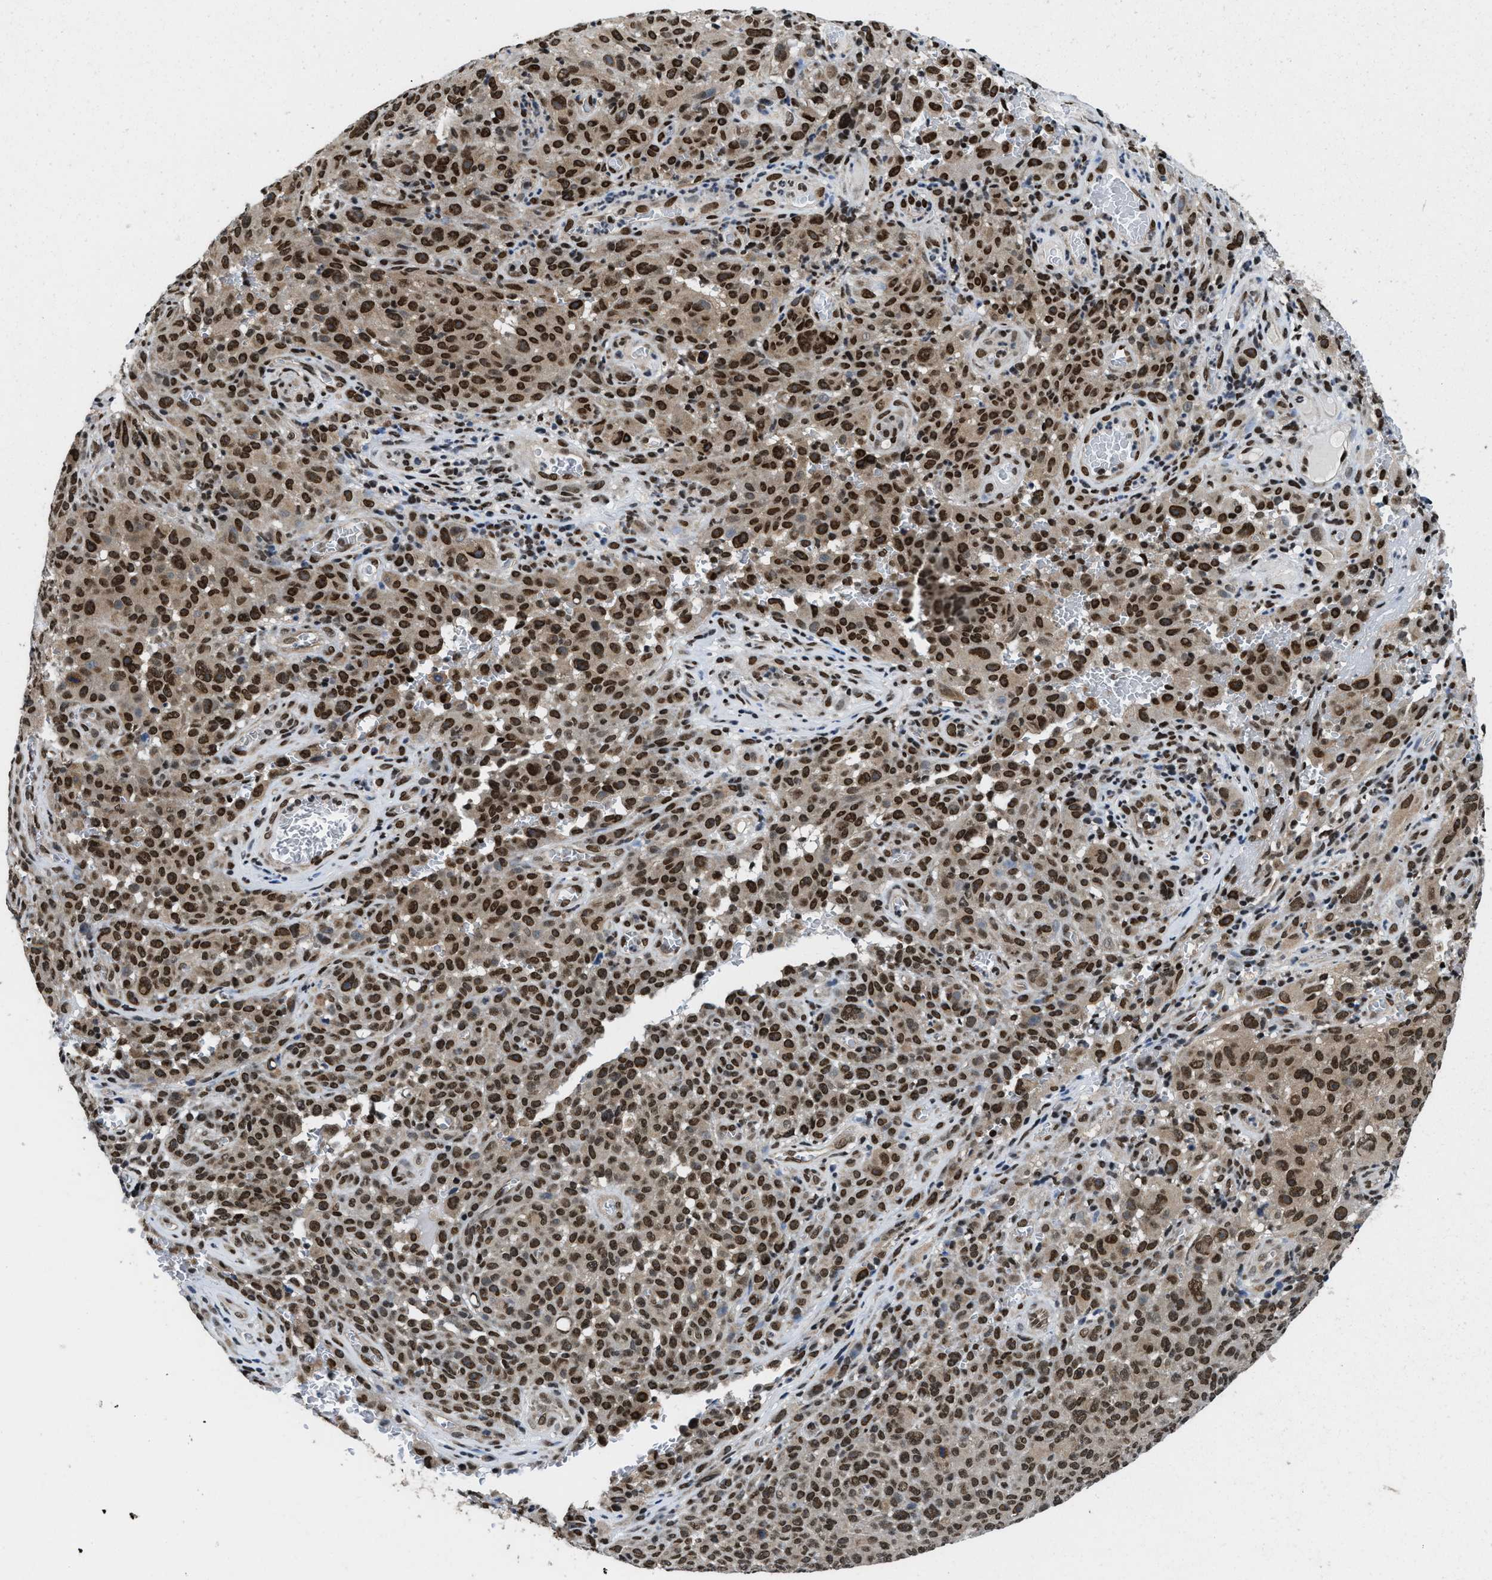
{"staining": {"intensity": "strong", "quantity": ">75%", "location": "cytoplasmic/membranous,nuclear"}, "tissue": "melanoma", "cell_type": "Tumor cells", "image_type": "cancer", "snomed": [{"axis": "morphology", "description": "Malignant melanoma, NOS"}, {"axis": "topography", "description": "Skin"}], "caption": "Human malignant melanoma stained with a protein marker displays strong staining in tumor cells.", "gene": "SAFB", "patient": {"sex": "female", "age": 82}}